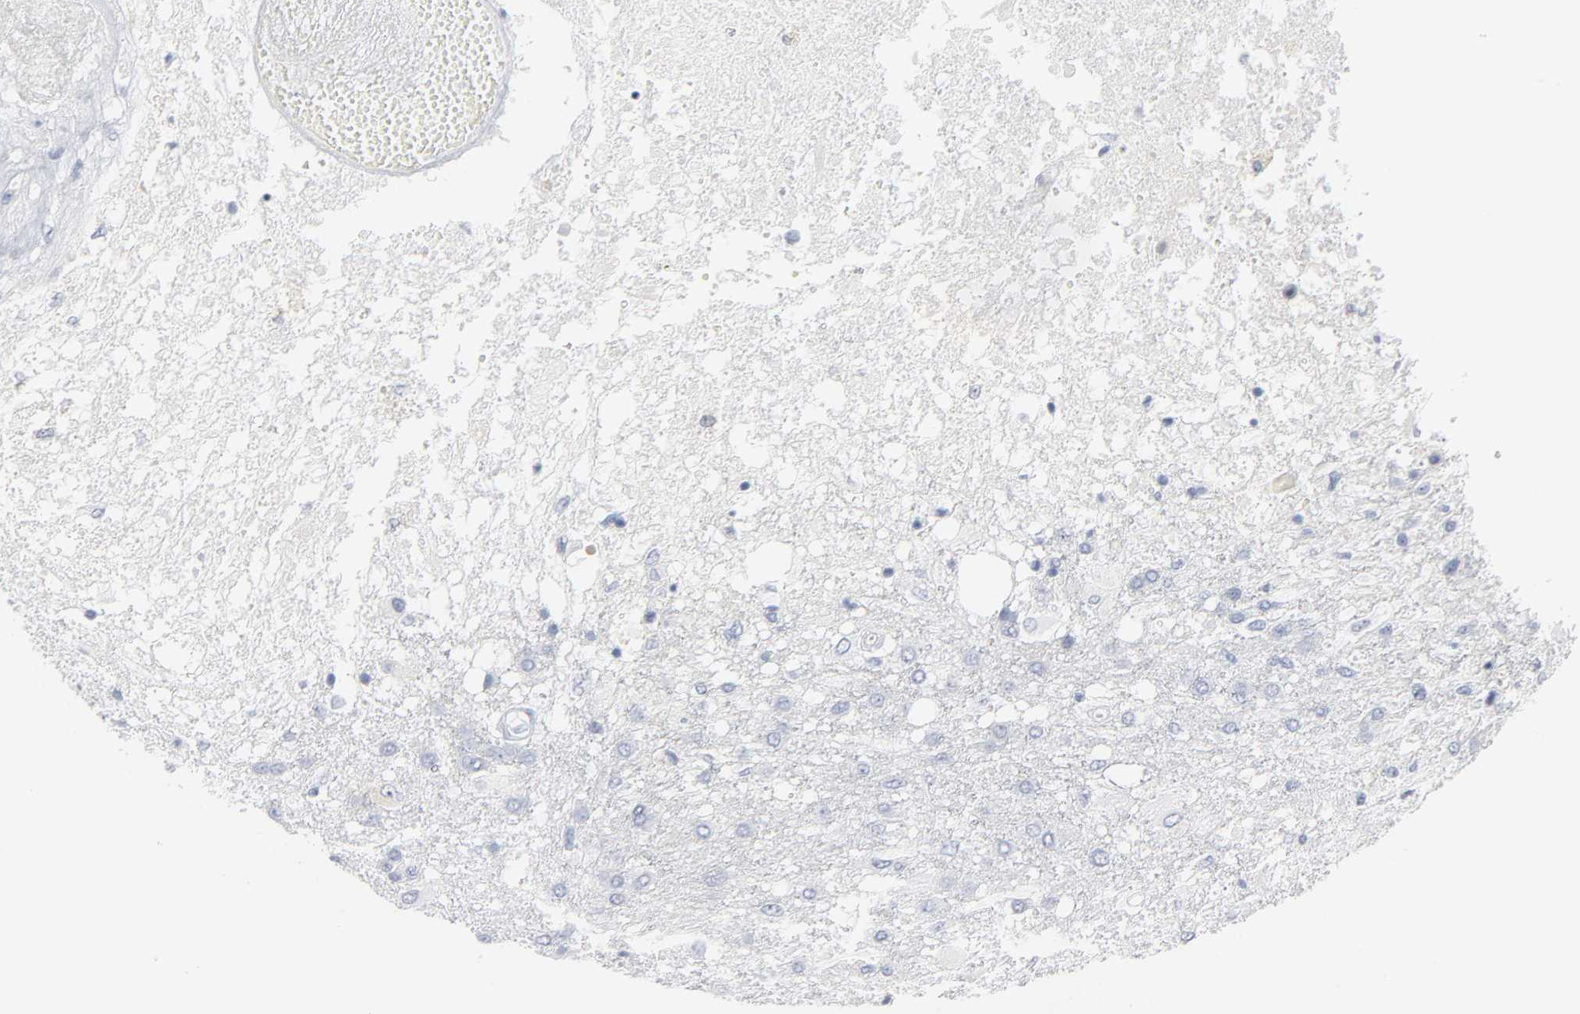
{"staining": {"intensity": "negative", "quantity": "none", "location": "none"}, "tissue": "glioma", "cell_type": "Tumor cells", "image_type": "cancer", "snomed": [{"axis": "morphology", "description": "Glioma, malignant, High grade"}, {"axis": "topography", "description": "Cerebral cortex"}], "caption": "IHC histopathology image of malignant glioma (high-grade) stained for a protein (brown), which displays no staining in tumor cells. The staining is performed using DAB brown chromogen with nuclei counter-stained in using hematoxylin.", "gene": "PTK2B", "patient": {"sex": "male", "age": 79}}